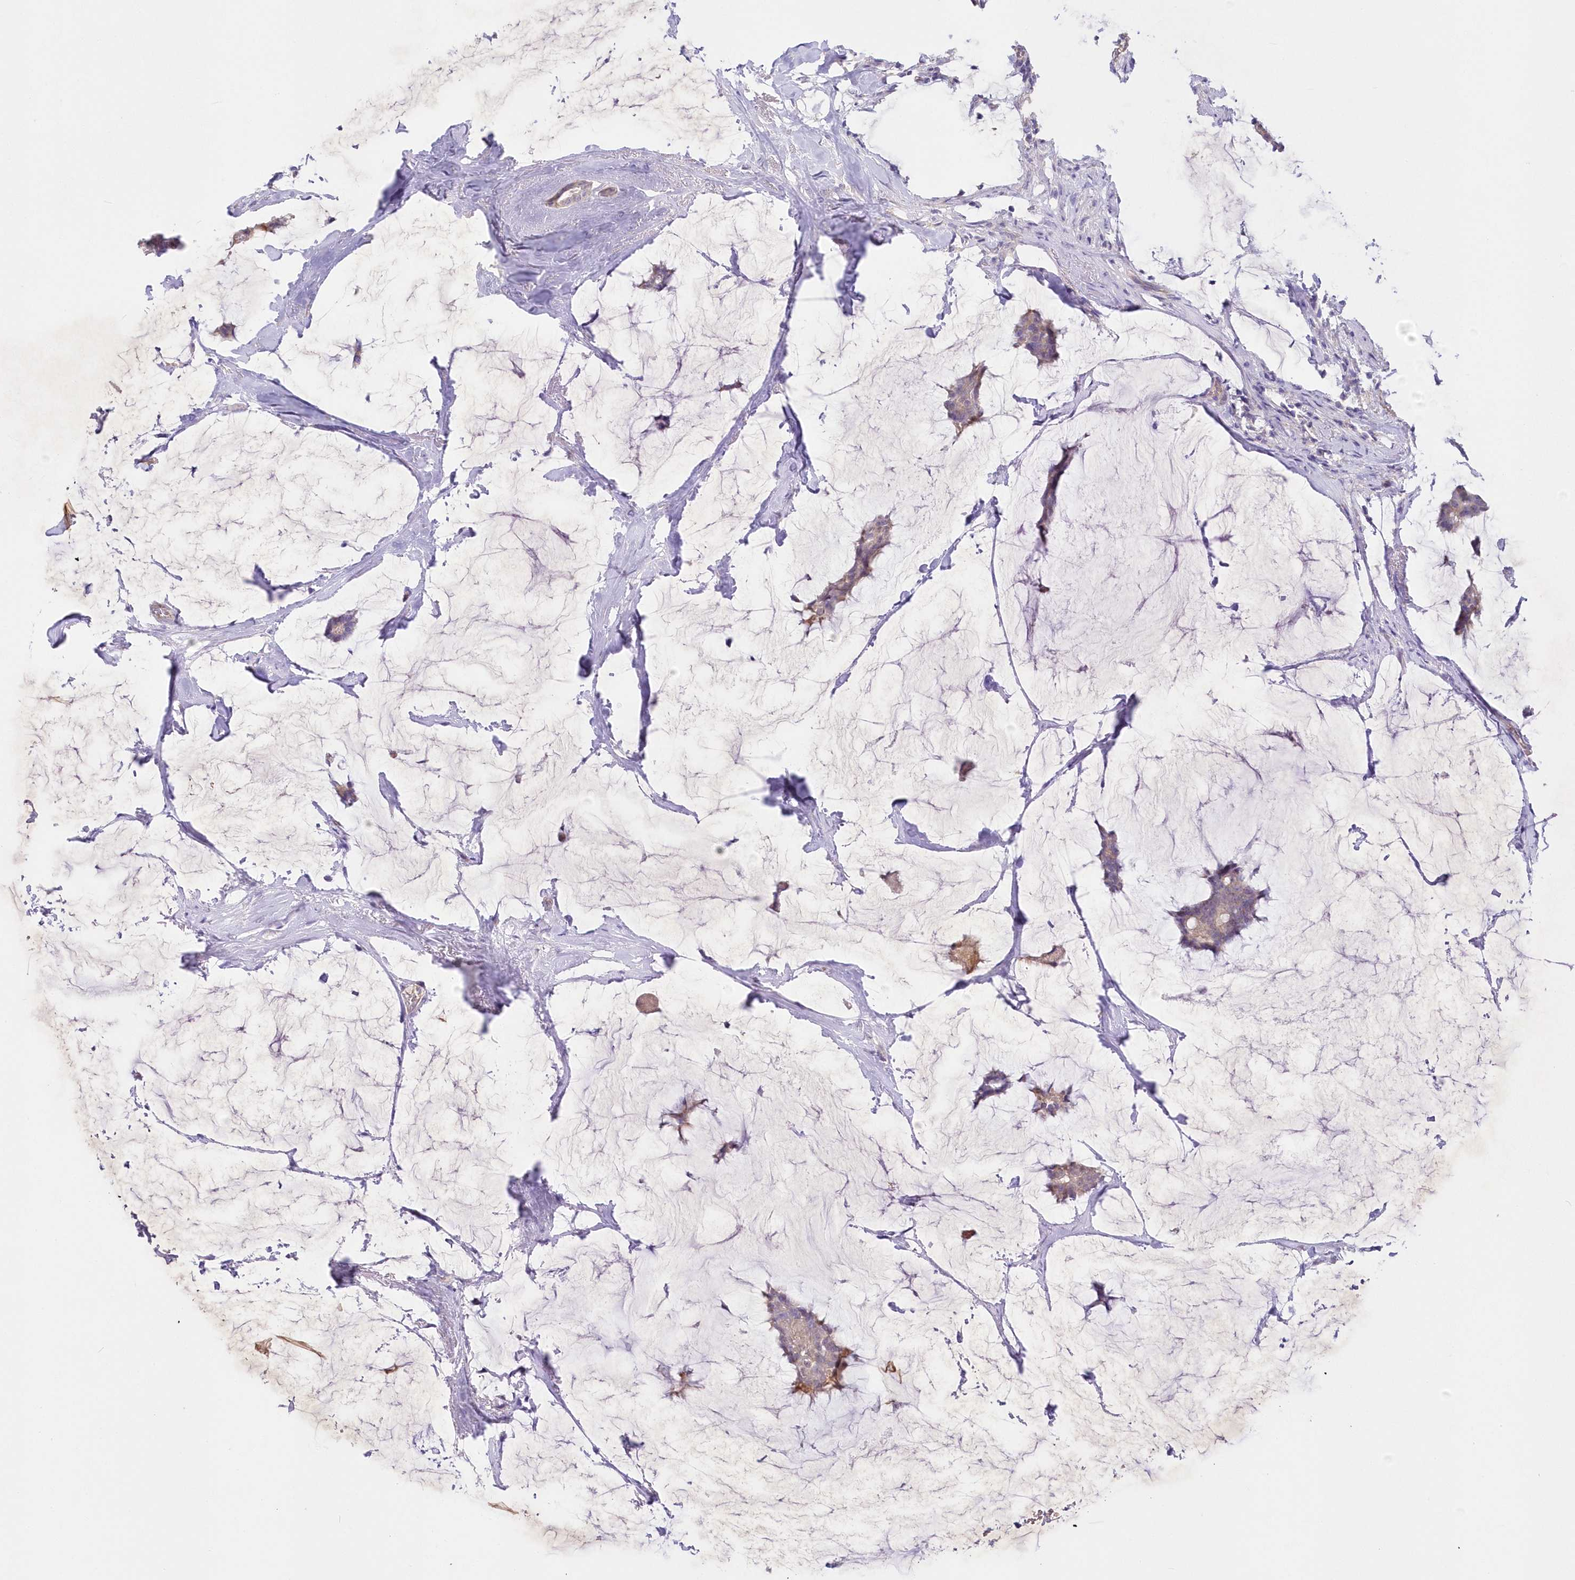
{"staining": {"intensity": "weak", "quantity": "25%-75%", "location": "cytoplasmic/membranous"}, "tissue": "breast cancer", "cell_type": "Tumor cells", "image_type": "cancer", "snomed": [{"axis": "morphology", "description": "Duct carcinoma"}, {"axis": "topography", "description": "Breast"}], "caption": "DAB immunohistochemical staining of breast cancer shows weak cytoplasmic/membranous protein staining in approximately 25%-75% of tumor cells.", "gene": "ITSN2", "patient": {"sex": "female", "age": 93}}